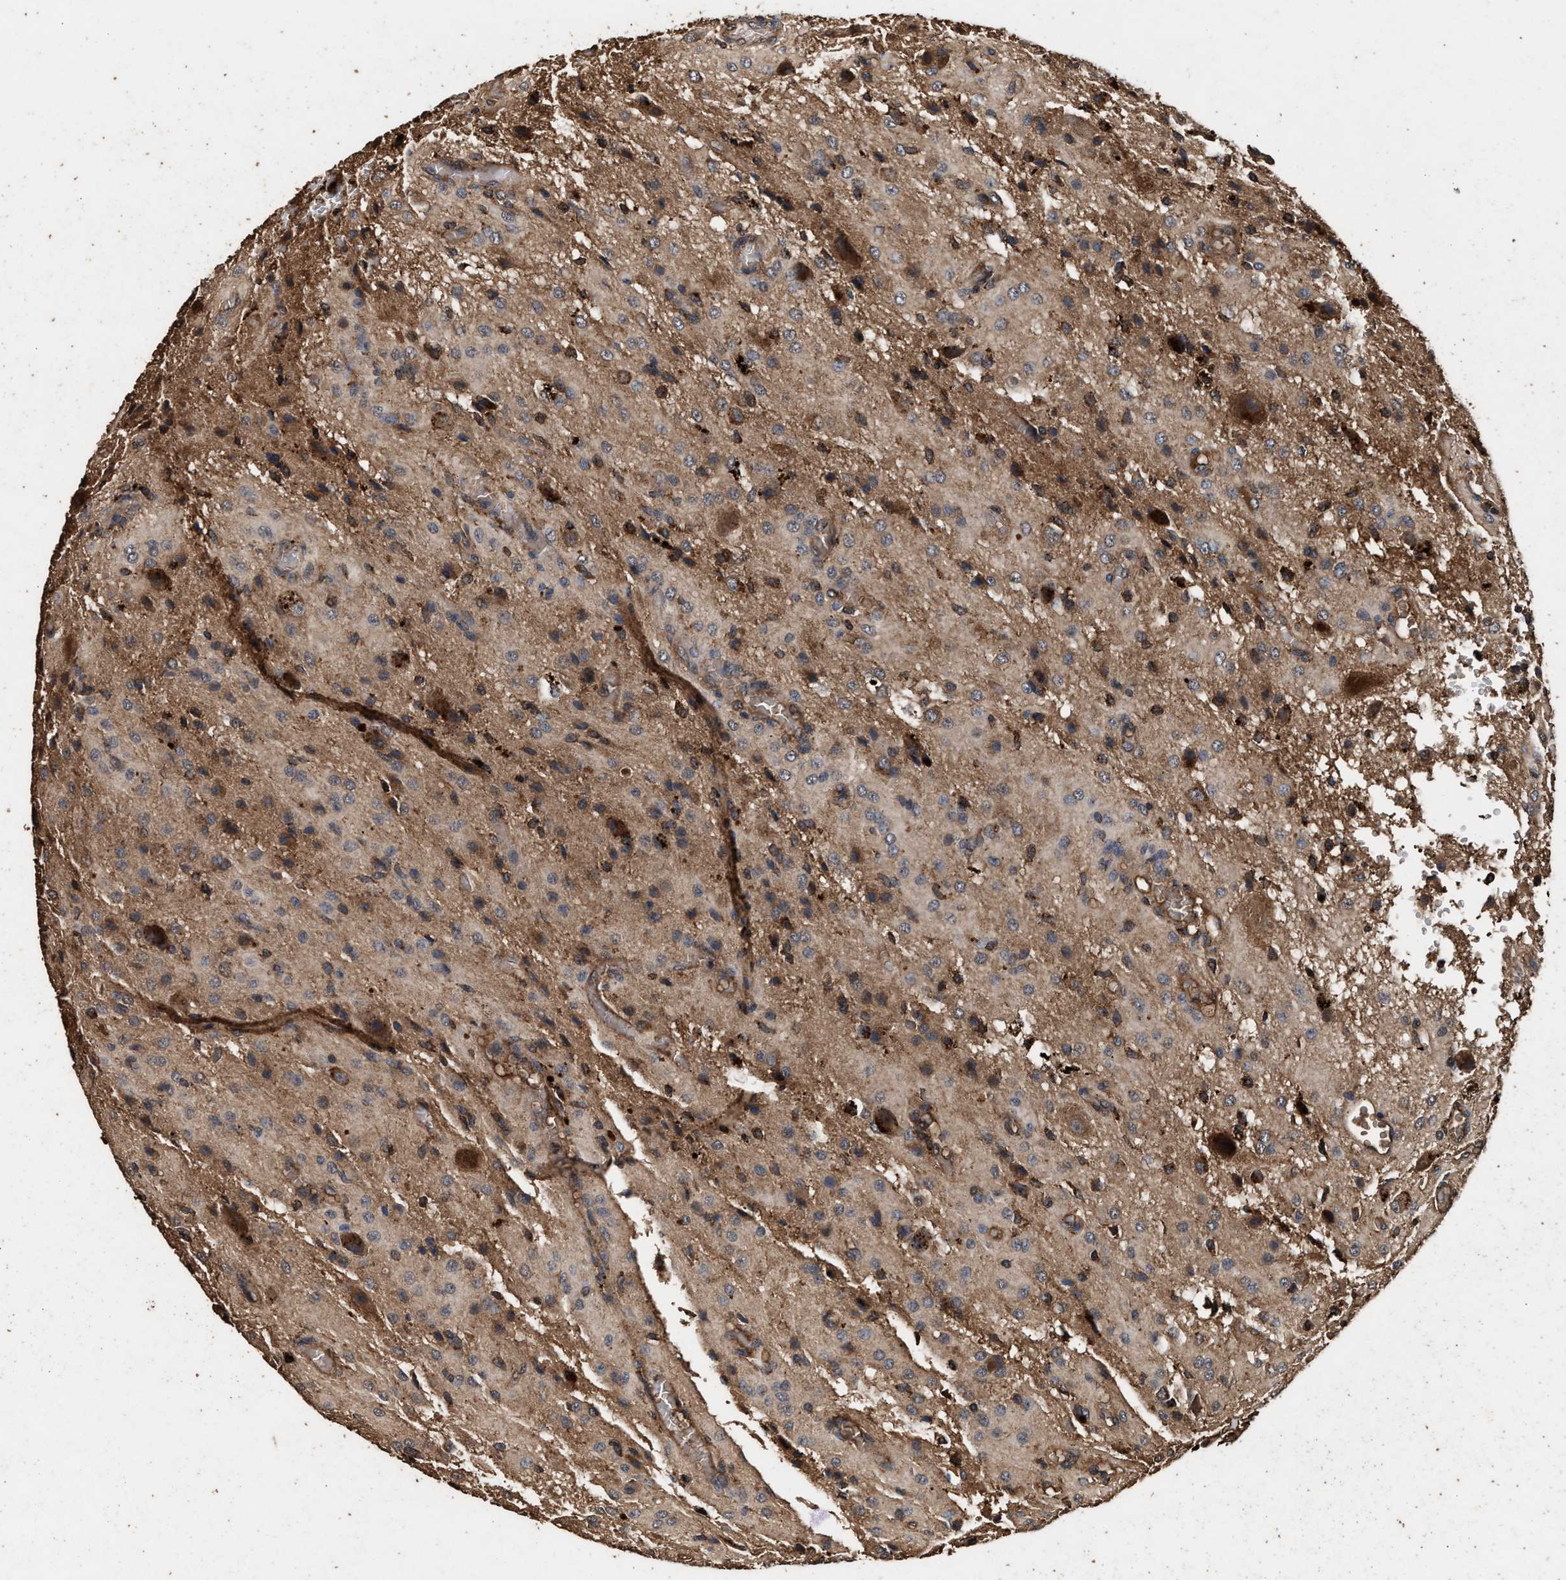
{"staining": {"intensity": "moderate", "quantity": "25%-75%", "location": "cytoplasmic/membranous"}, "tissue": "glioma", "cell_type": "Tumor cells", "image_type": "cancer", "snomed": [{"axis": "morphology", "description": "Glioma, malignant, High grade"}, {"axis": "topography", "description": "Brain"}], "caption": "Immunohistochemical staining of glioma reveals moderate cytoplasmic/membranous protein staining in about 25%-75% of tumor cells. The protein is shown in brown color, while the nuclei are stained blue.", "gene": "KYAT1", "patient": {"sex": "female", "age": 59}}